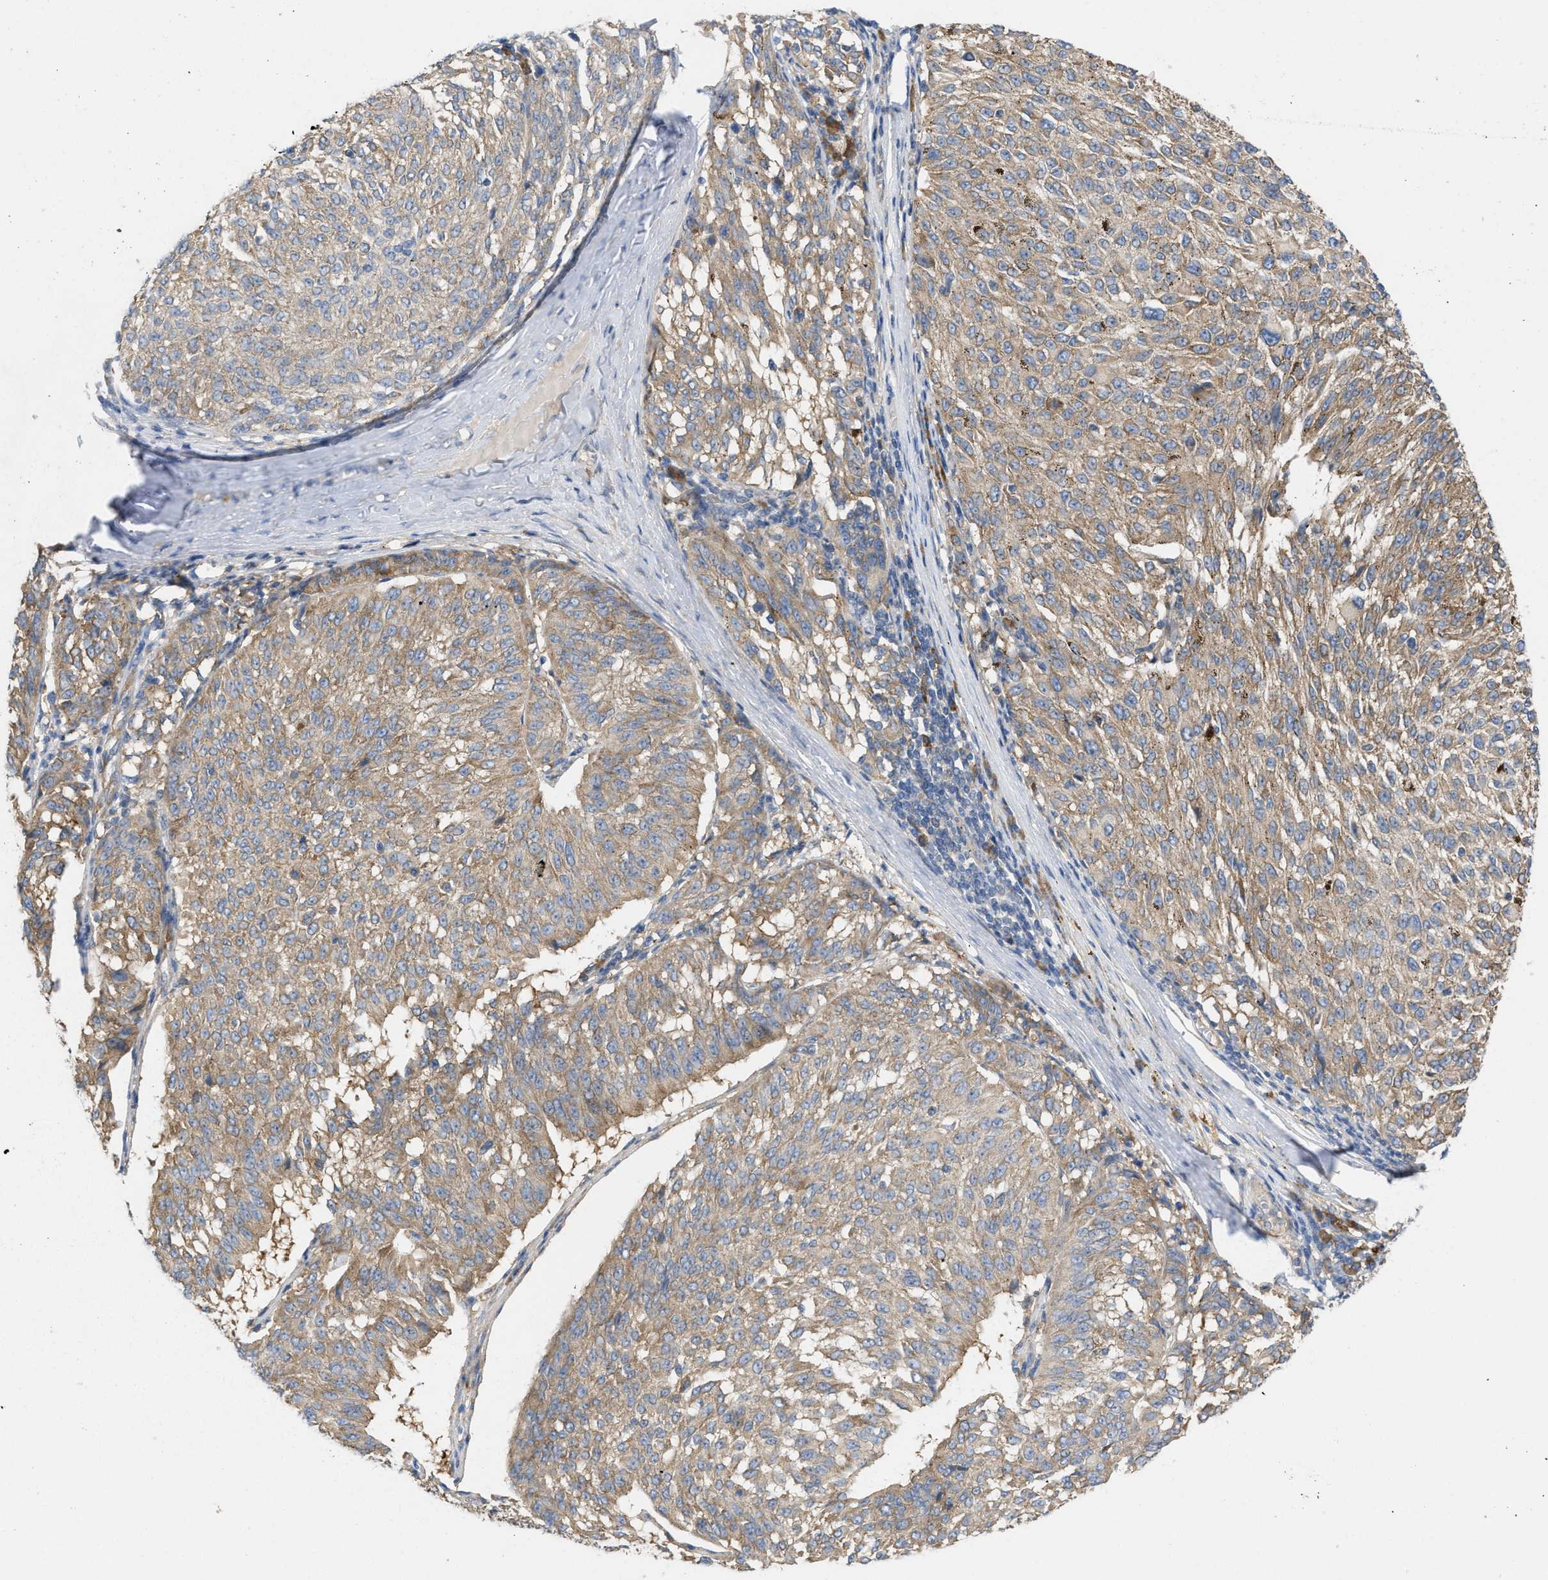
{"staining": {"intensity": "weak", "quantity": ">75%", "location": "cytoplasmic/membranous"}, "tissue": "melanoma", "cell_type": "Tumor cells", "image_type": "cancer", "snomed": [{"axis": "morphology", "description": "Malignant melanoma, NOS"}, {"axis": "topography", "description": "Skin"}], "caption": "IHC micrograph of melanoma stained for a protein (brown), which reveals low levels of weak cytoplasmic/membranous staining in about >75% of tumor cells.", "gene": "TMEM131", "patient": {"sex": "female", "age": 72}}